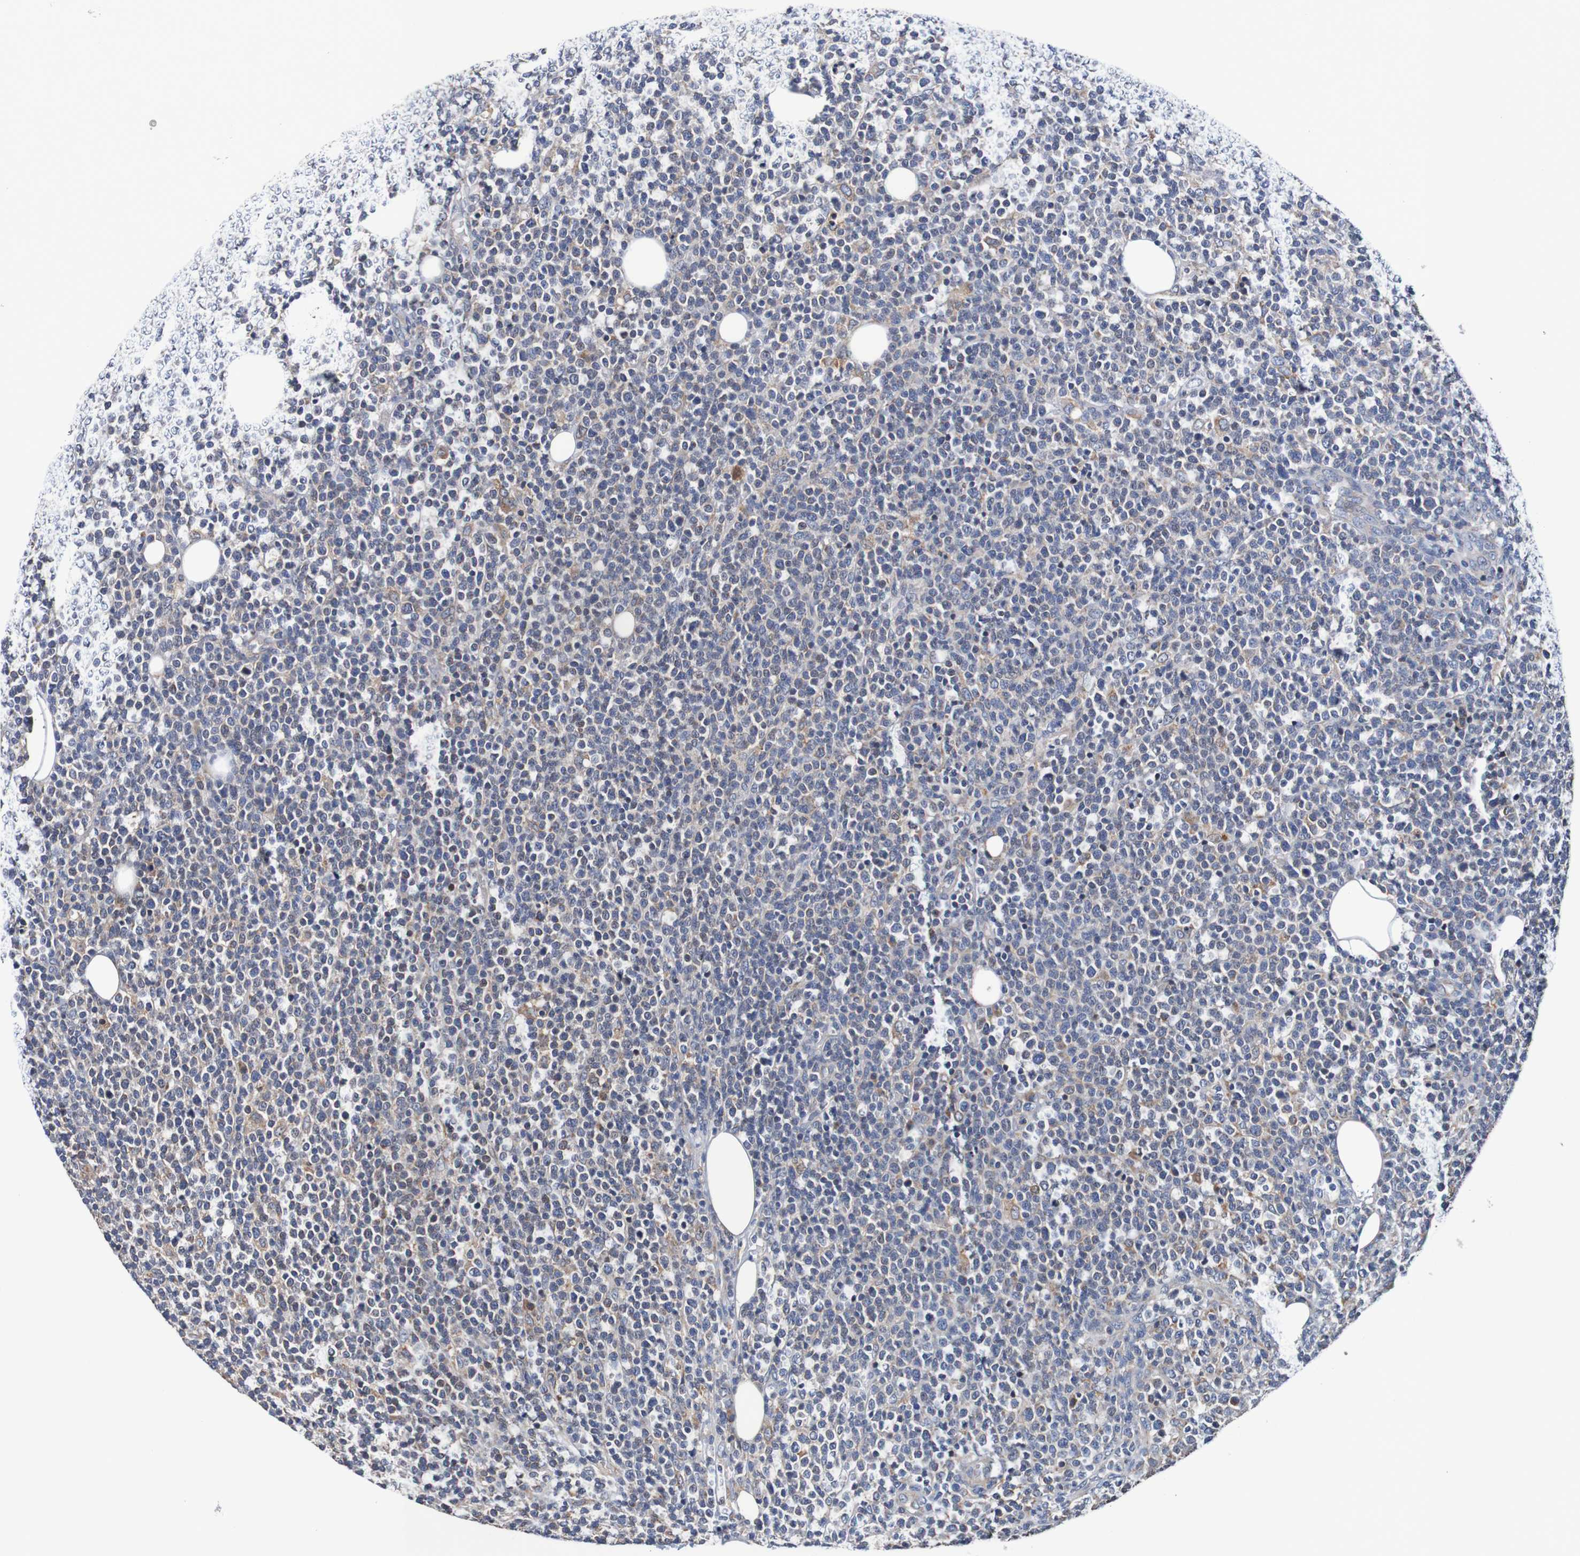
{"staining": {"intensity": "weak", "quantity": "25%-75%", "location": "cytoplasmic/membranous"}, "tissue": "lymphoma", "cell_type": "Tumor cells", "image_type": "cancer", "snomed": [{"axis": "morphology", "description": "Malignant lymphoma, non-Hodgkin's type, High grade"}, {"axis": "topography", "description": "Lymph node"}], "caption": "Human lymphoma stained with a protein marker reveals weak staining in tumor cells.", "gene": "FIBP", "patient": {"sex": "male", "age": 61}}